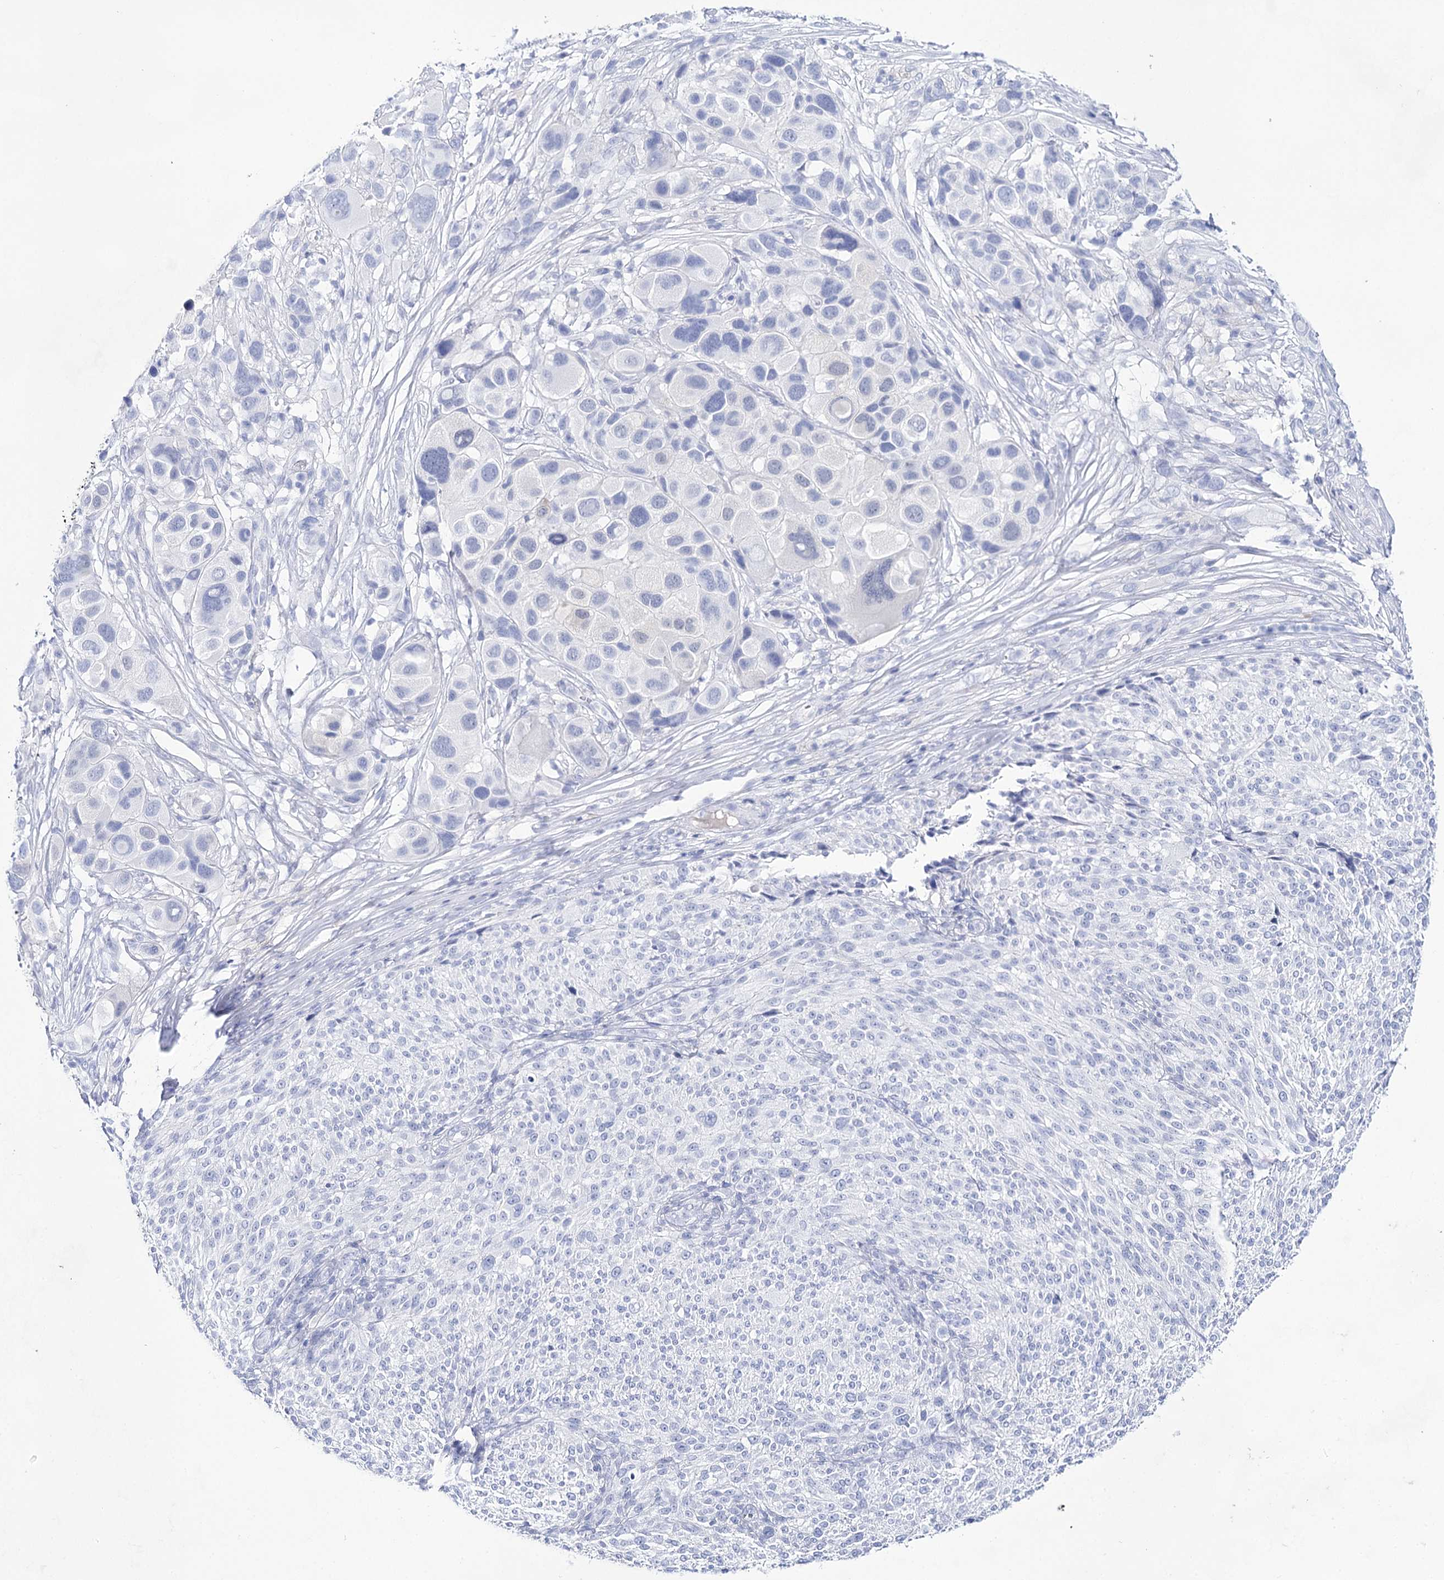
{"staining": {"intensity": "negative", "quantity": "none", "location": "none"}, "tissue": "melanoma", "cell_type": "Tumor cells", "image_type": "cancer", "snomed": [{"axis": "morphology", "description": "Malignant melanoma, NOS"}, {"axis": "topography", "description": "Skin of trunk"}], "caption": "This is an immunohistochemistry histopathology image of malignant melanoma. There is no staining in tumor cells.", "gene": "LALBA", "patient": {"sex": "male", "age": 71}}